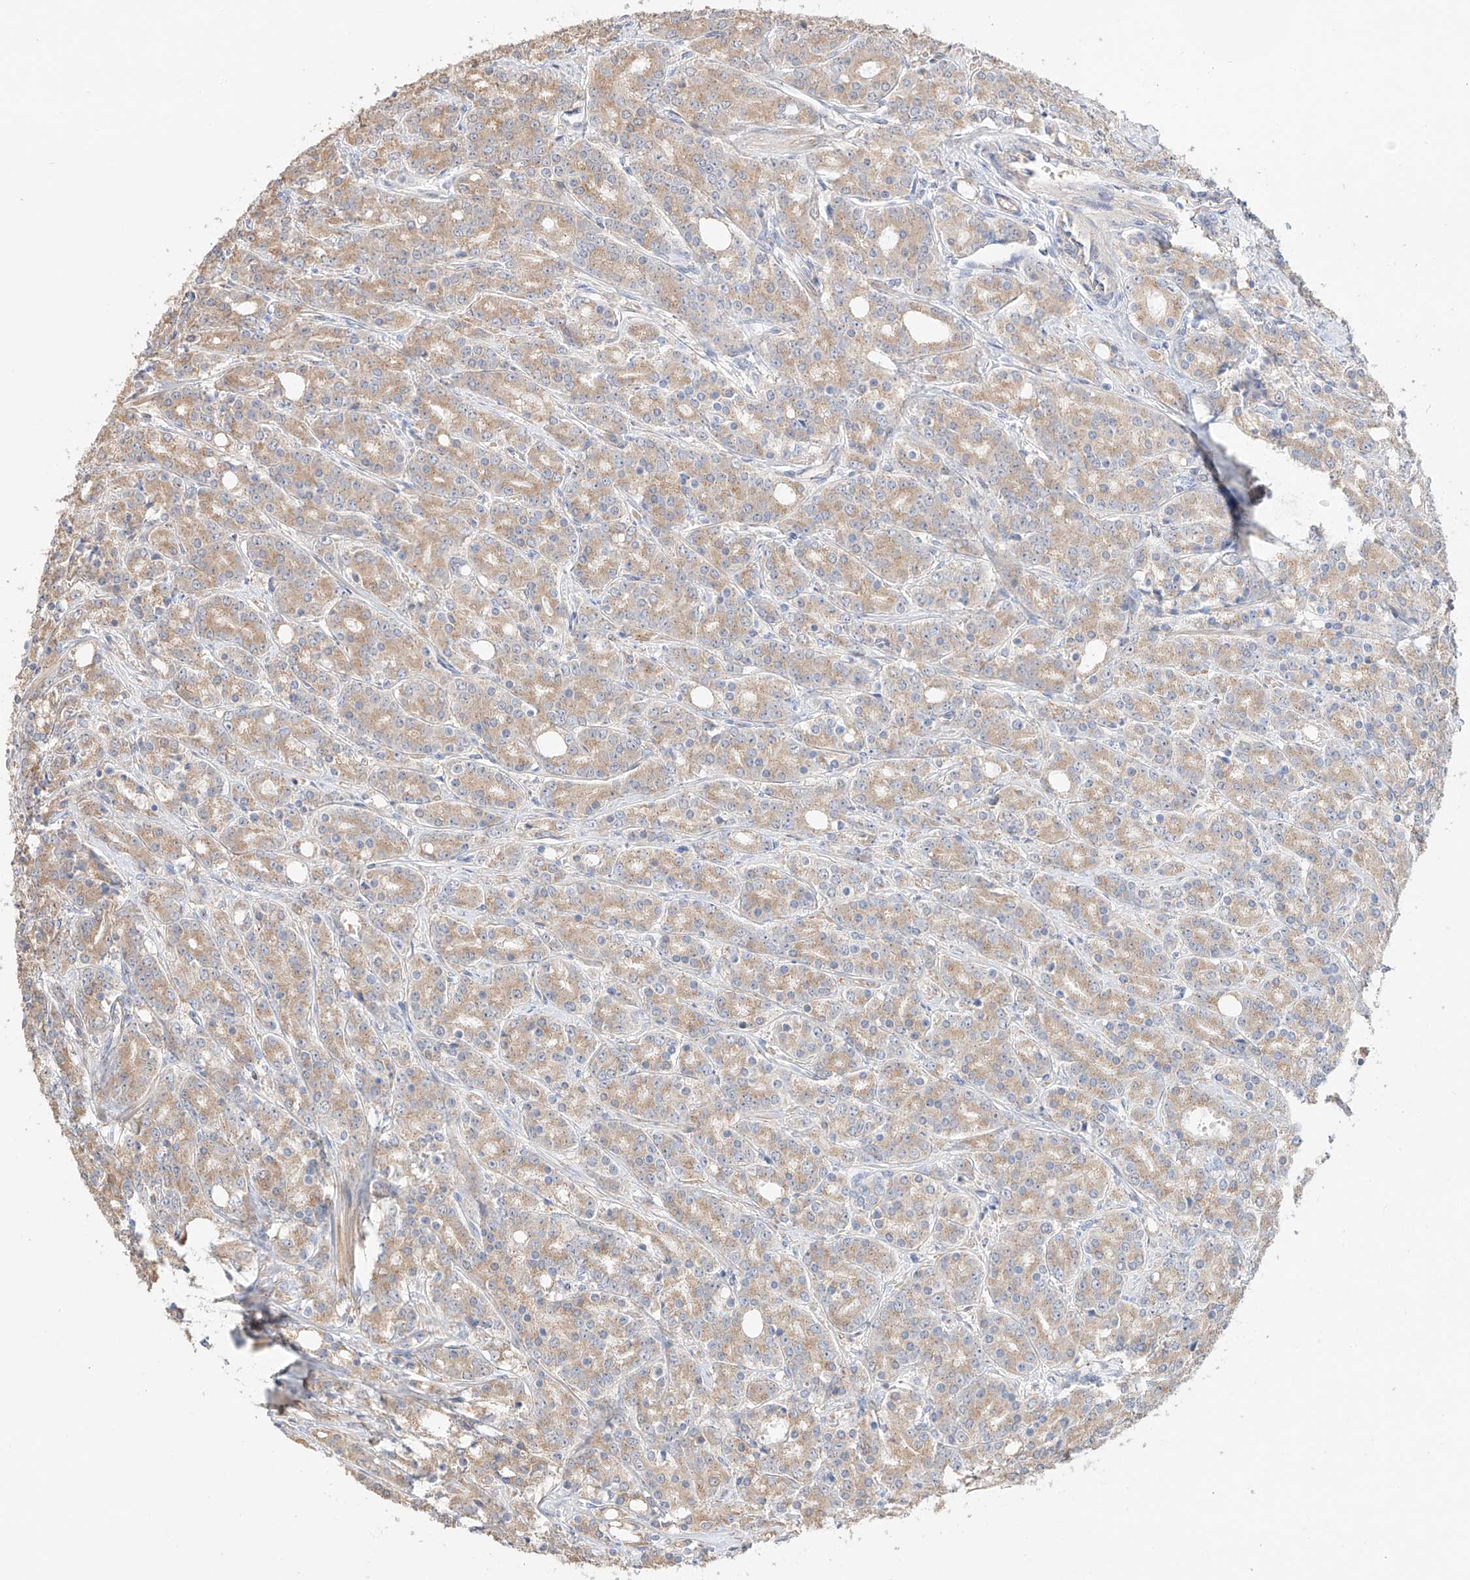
{"staining": {"intensity": "weak", "quantity": ">75%", "location": "cytoplasmic/membranous"}, "tissue": "prostate cancer", "cell_type": "Tumor cells", "image_type": "cancer", "snomed": [{"axis": "morphology", "description": "Adenocarcinoma, High grade"}, {"axis": "topography", "description": "Prostate"}], "caption": "An IHC photomicrograph of tumor tissue is shown. Protein staining in brown highlights weak cytoplasmic/membranous positivity in prostate adenocarcinoma (high-grade) within tumor cells.", "gene": "MOSPD1", "patient": {"sex": "male", "age": 62}}